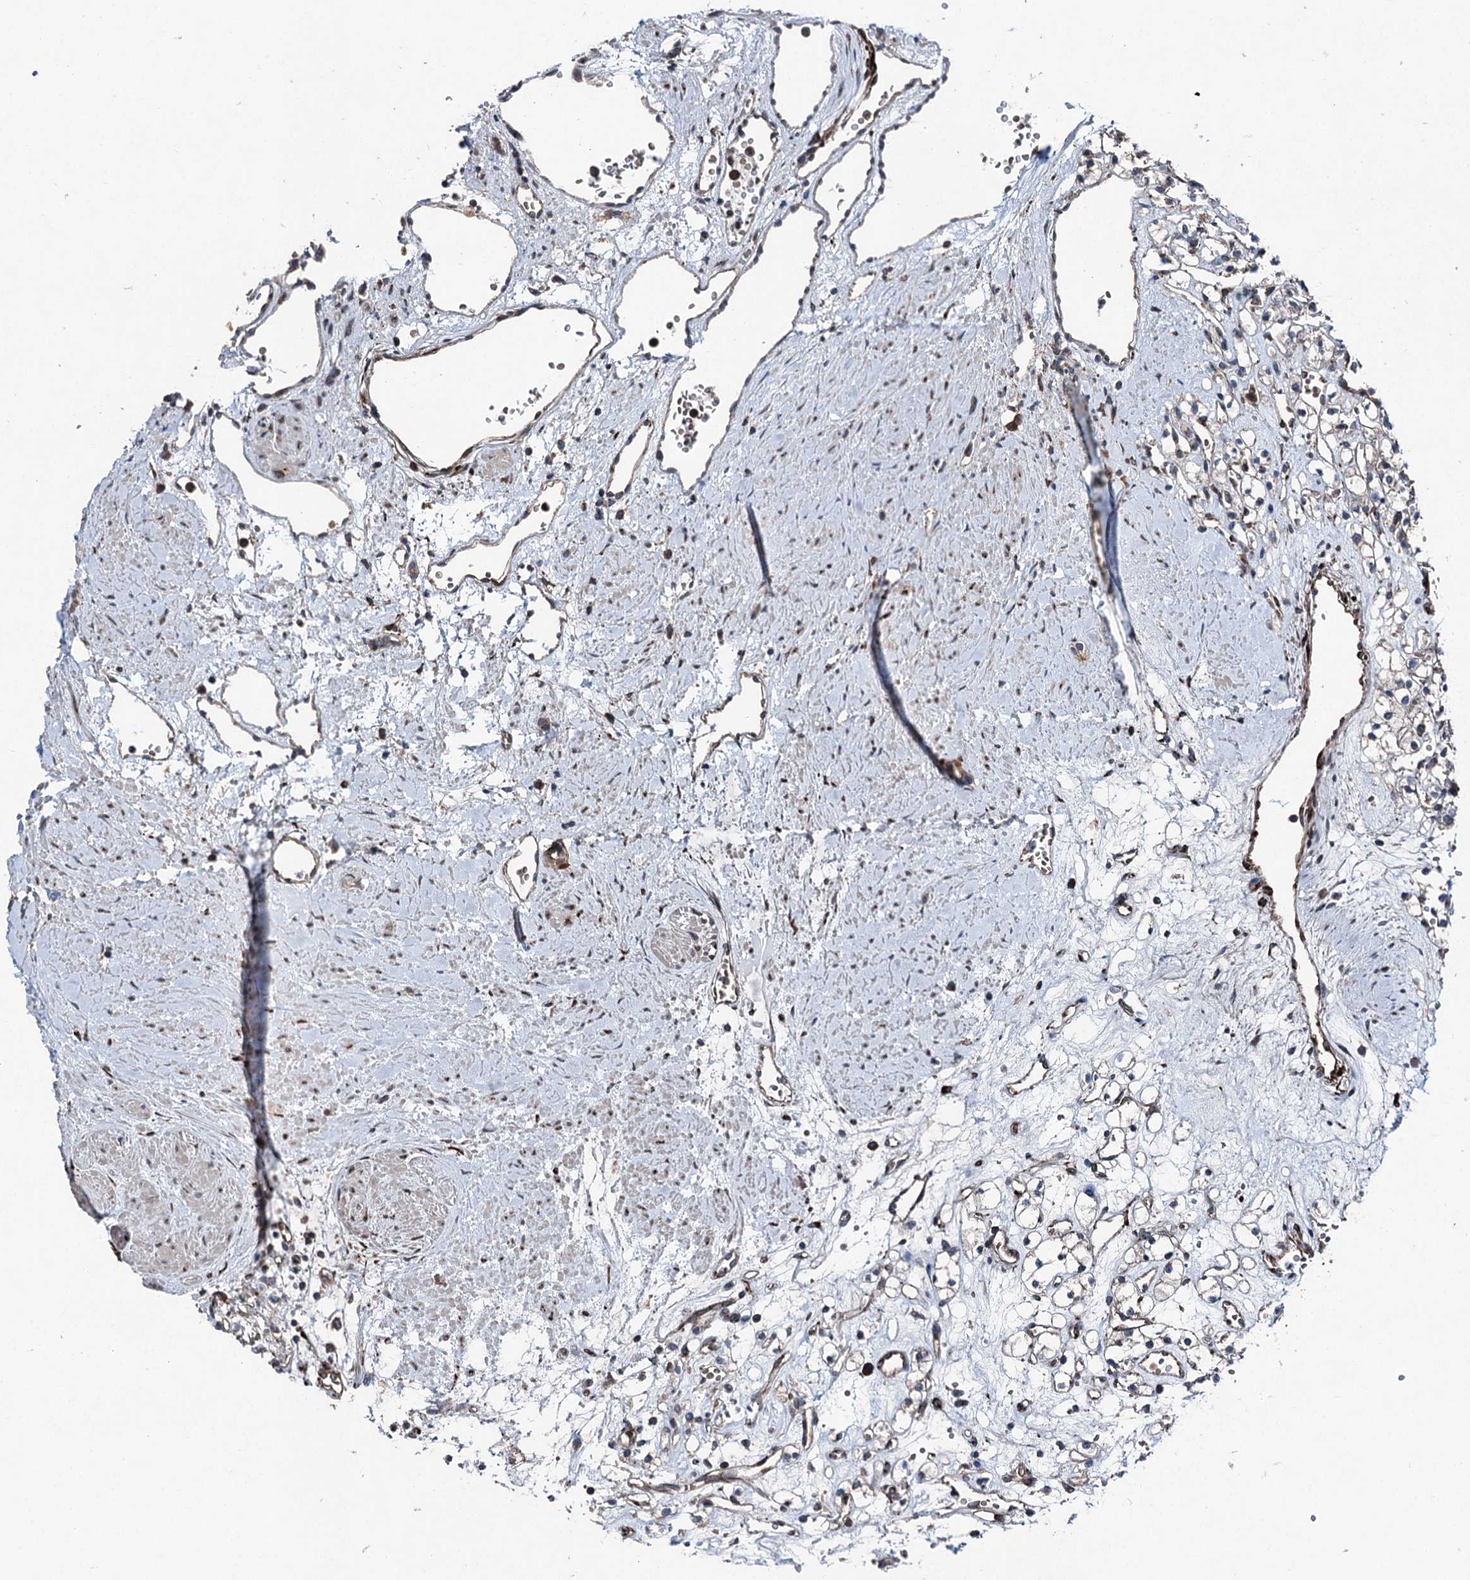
{"staining": {"intensity": "weak", "quantity": "<25%", "location": "cytoplasmic/membranous"}, "tissue": "renal cancer", "cell_type": "Tumor cells", "image_type": "cancer", "snomed": [{"axis": "morphology", "description": "Adenocarcinoma, NOS"}, {"axis": "topography", "description": "Kidney"}], "caption": "This is an immunohistochemistry image of human renal cancer (adenocarcinoma). There is no expression in tumor cells.", "gene": "DDIAS", "patient": {"sex": "female", "age": 59}}